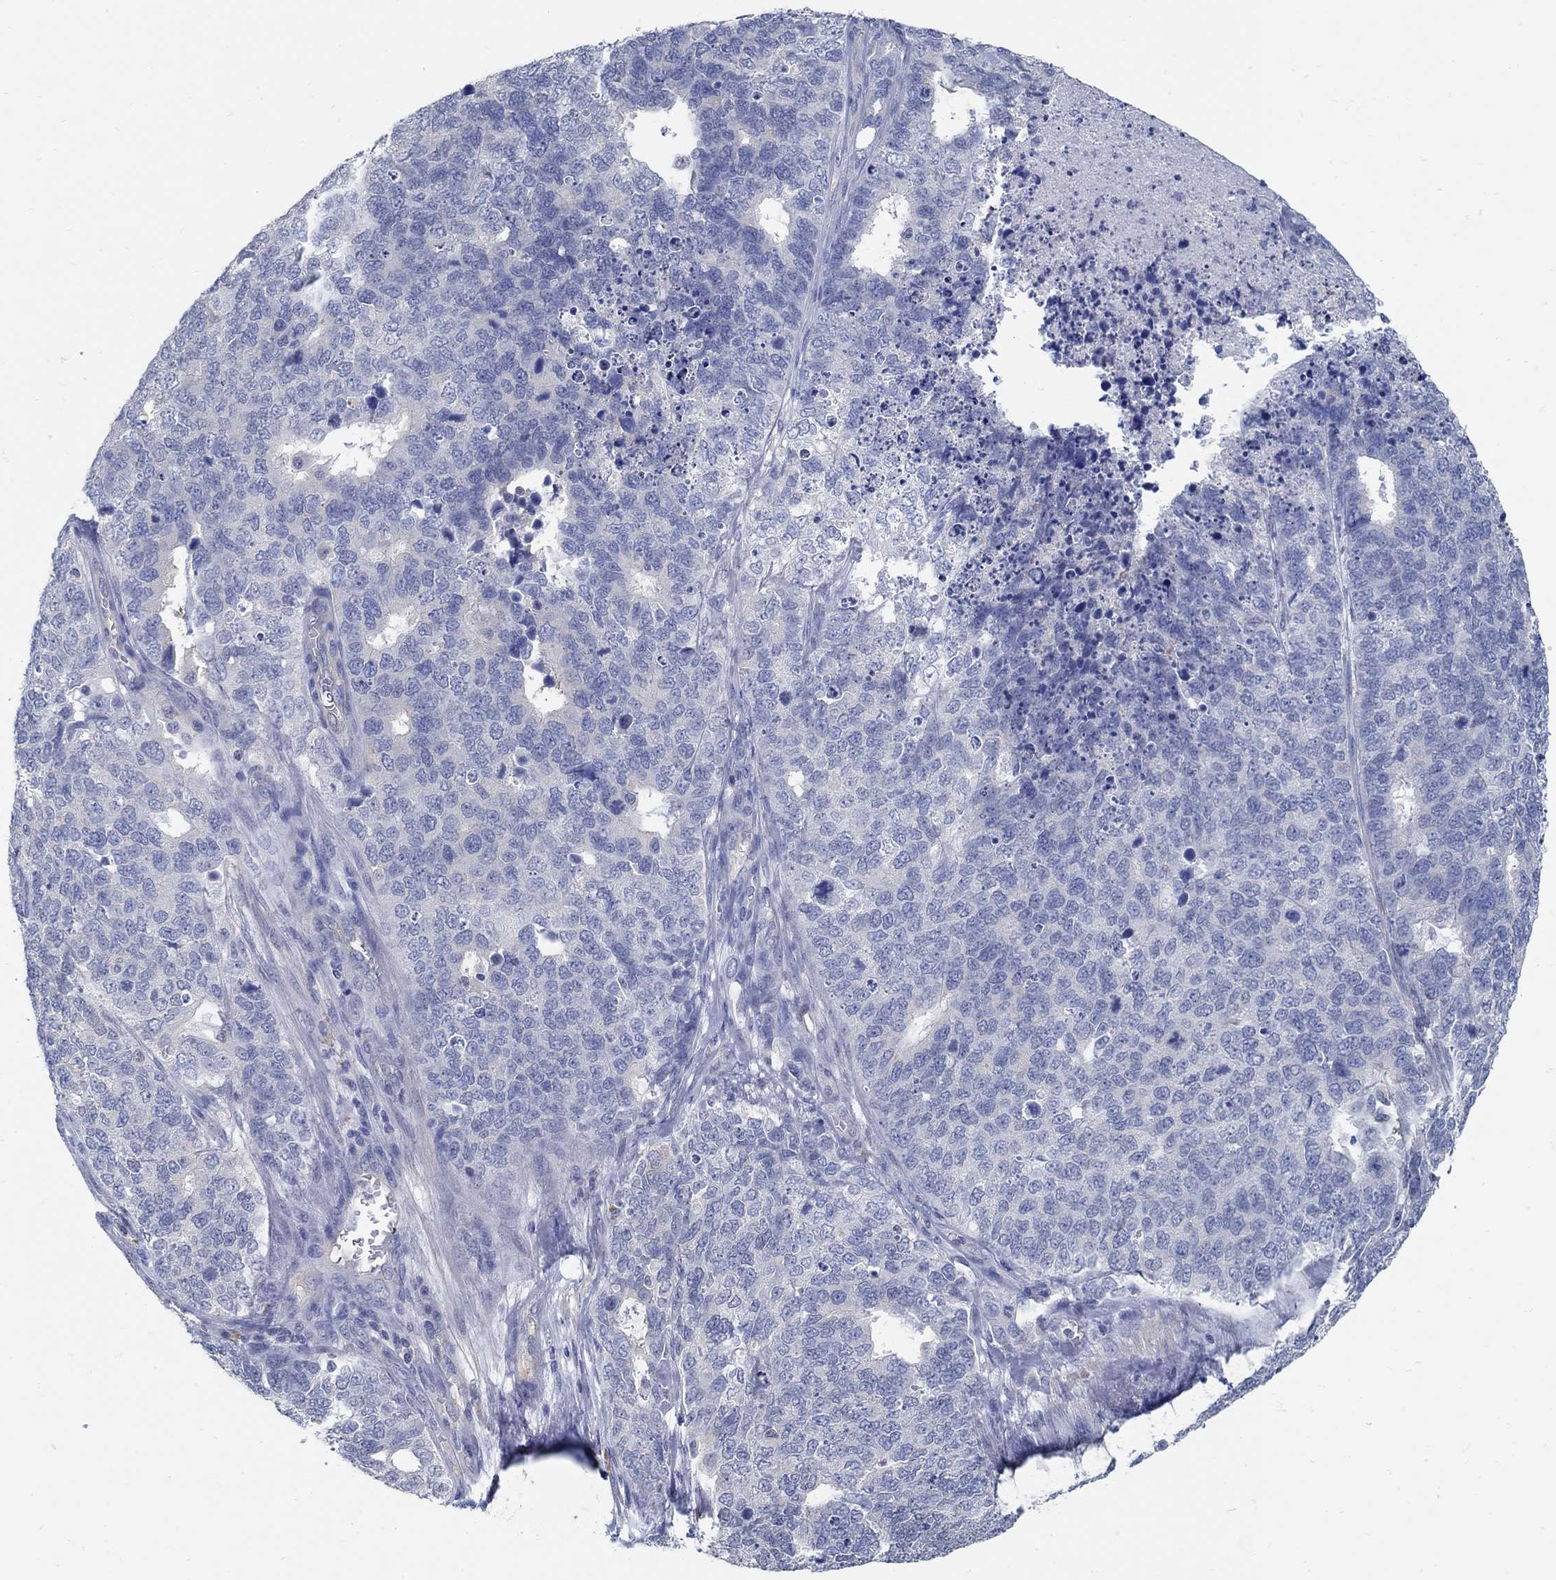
{"staining": {"intensity": "negative", "quantity": "none", "location": "none"}, "tissue": "cervical cancer", "cell_type": "Tumor cells", "image_type": "cancer", "snomed": [{"axis": "morphology", "description": "Squamous cell carcinoma, NOS"}, {"axis": "topography", "description": "Cervix"}], "caption": "A micrograph of squamous cell carcinoma (cervical) stained for a protein reveals no brown staining in tumor cells. (DAB immunohistochemistry (IHC), high magnification).", "gene": "PCDH11X", "patient": {"sex": "female", "age": 63}}